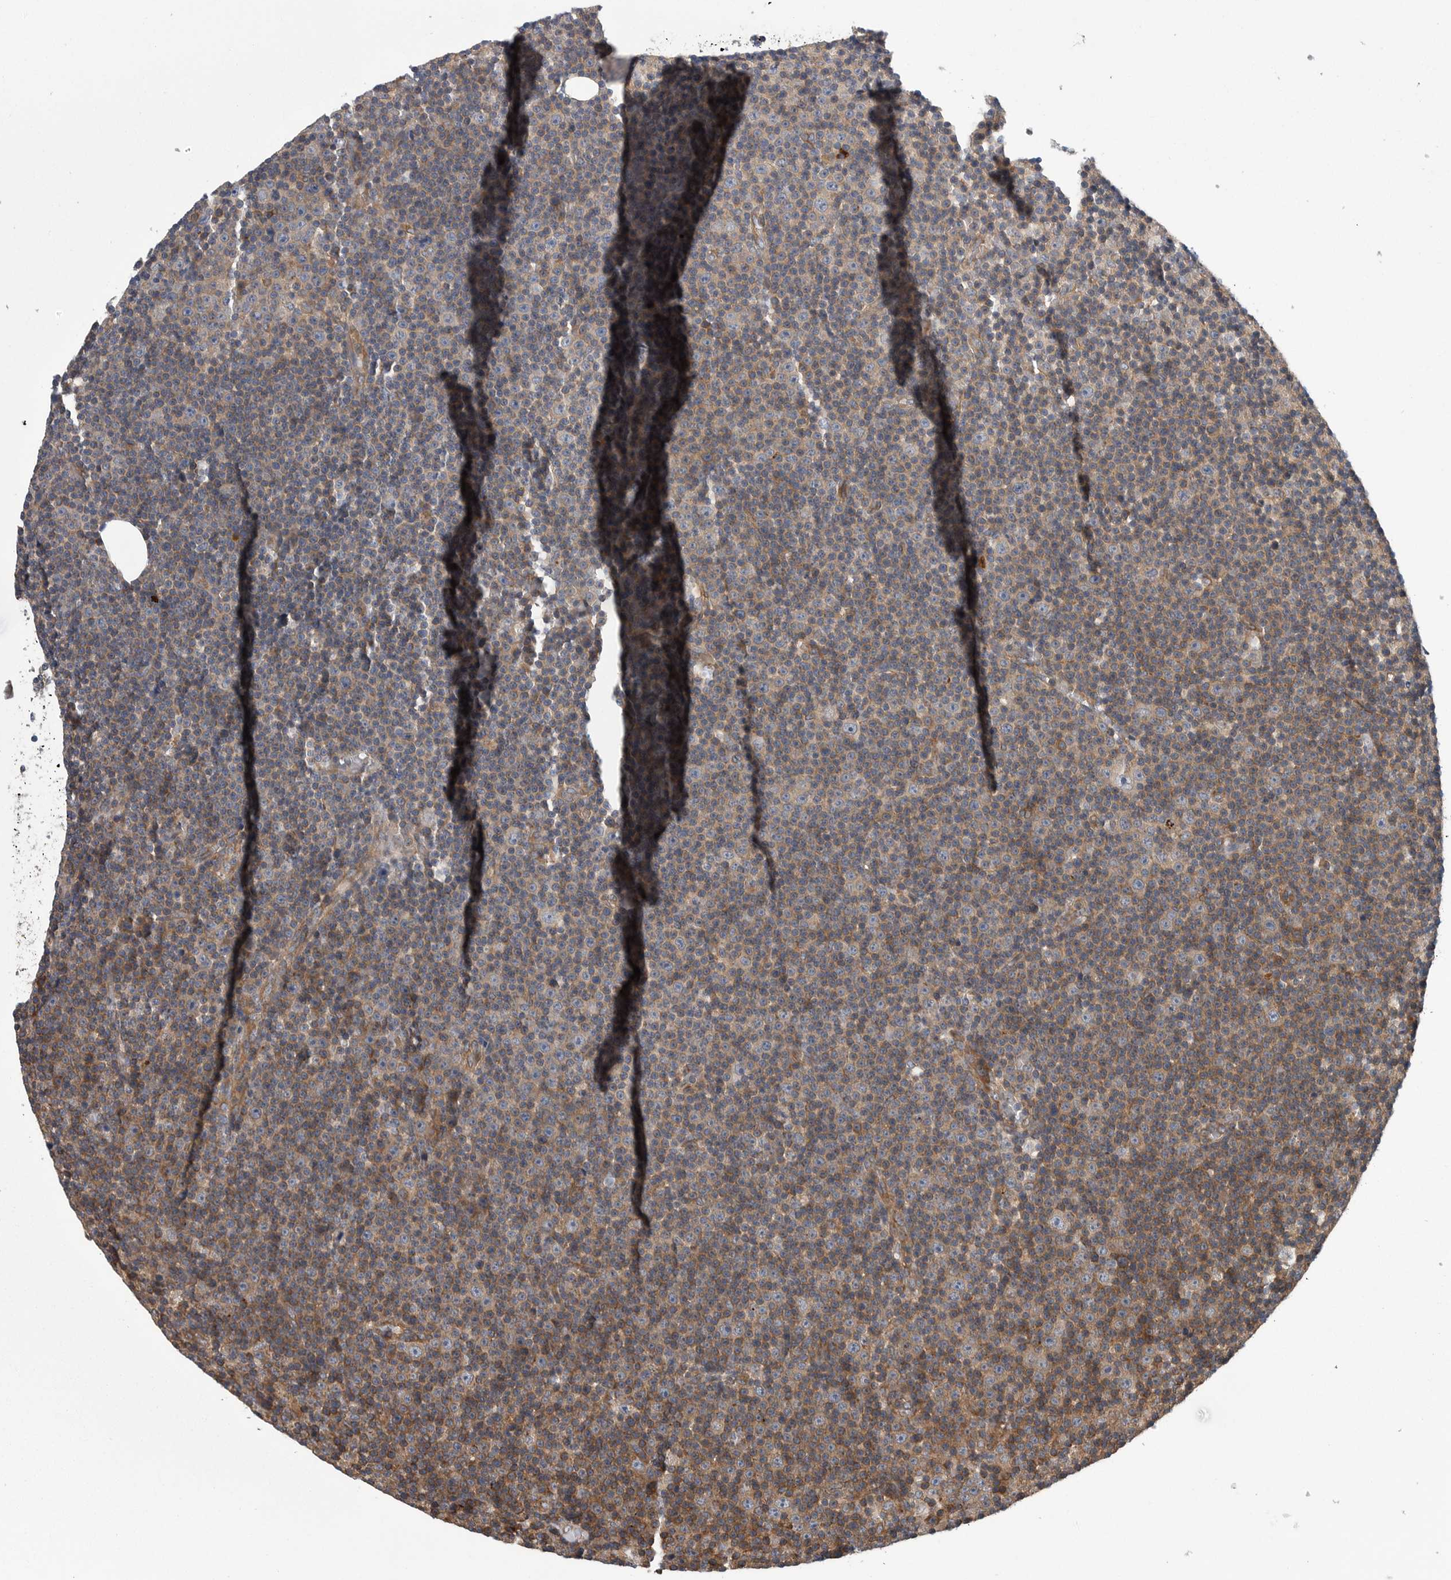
{"staining": {"intensity": "weak", "quantity": "25%-75%", "location": "cytoplasmic/membranous"}, "tissue": "lymphoma", "cell_type": "Tumor cells", "image_type": "cancer", "snomed": [{"axis": "morphology", "description": "Malignant lymphoma, non-Hodgkin's type, Low grade"}, {"axis": "topography", "description": "Lymph node"}], "caption": "Immunohistochemistry photomicrograph of malignant lymphoma, non-Hodgkin's type (low-grade) stained for a protein (brown), which displays low levels of weak cytoplasmic/membranous staining in approximately 25%-75% of tumor cells.", "gene": "OXR1", "patient": {"sex": "female", "age": 67}}